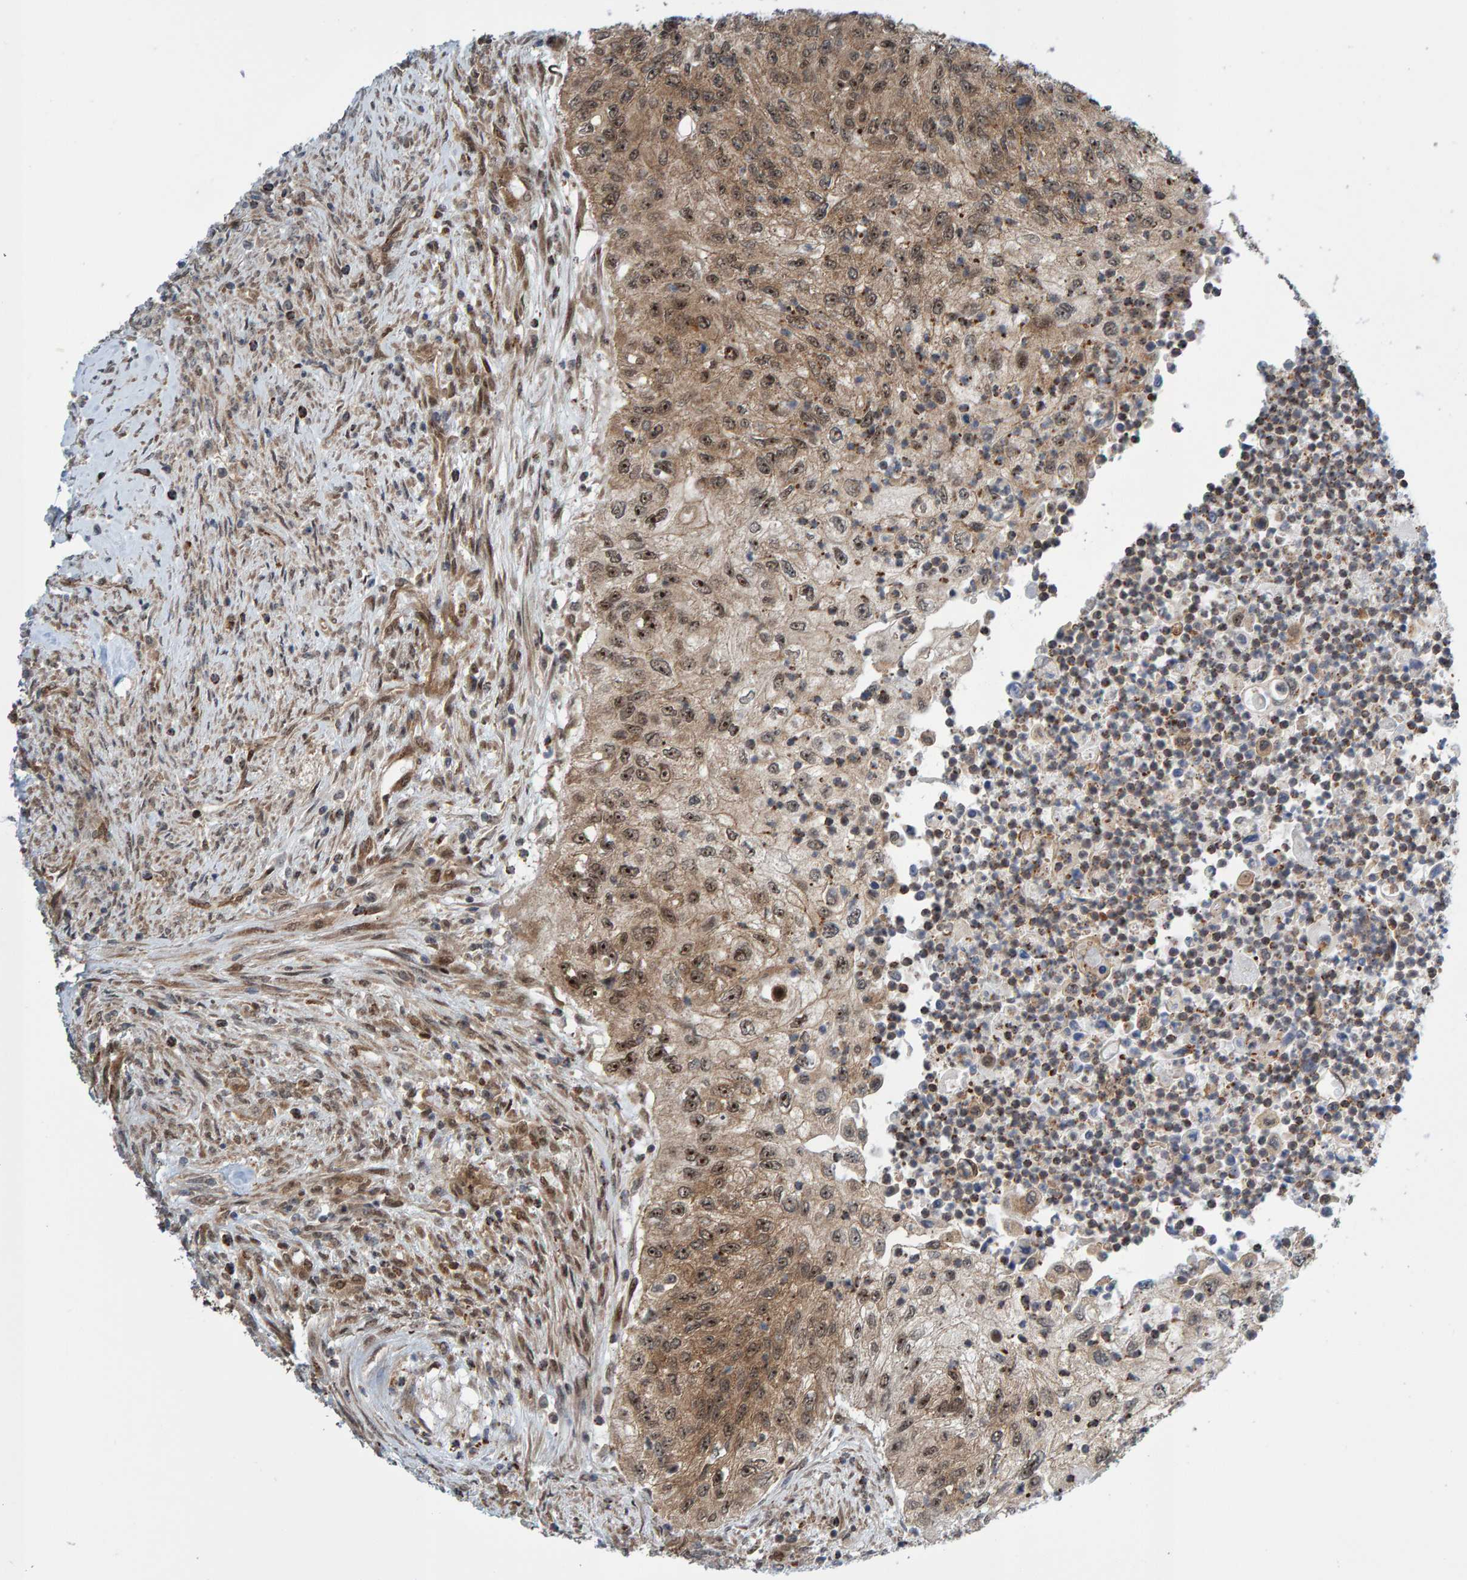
{"staining": {"intensity": "moderate", "quantity": ">75%", "location": "cytoplasmic/membranous,nuclear"}, "tissue": "urothelial cancer", "cell_type": "Tumor cells", "image_type": "cancer", "snomed": [{"axis": "morphology", "description": "Urothelial carcinoma, High grade"}, {"axis": "topography", "description": "Urinary bladder"}], "caption": "Moderate cytoplasmic/membranous and nuclear staining for a protein is seen in about >75% of tumor cells of urothelial carcinoma (high-grade) using immunohistochemistry.", "gene": "ZNF366", "patient": {"sex": "female", "age": 60}}